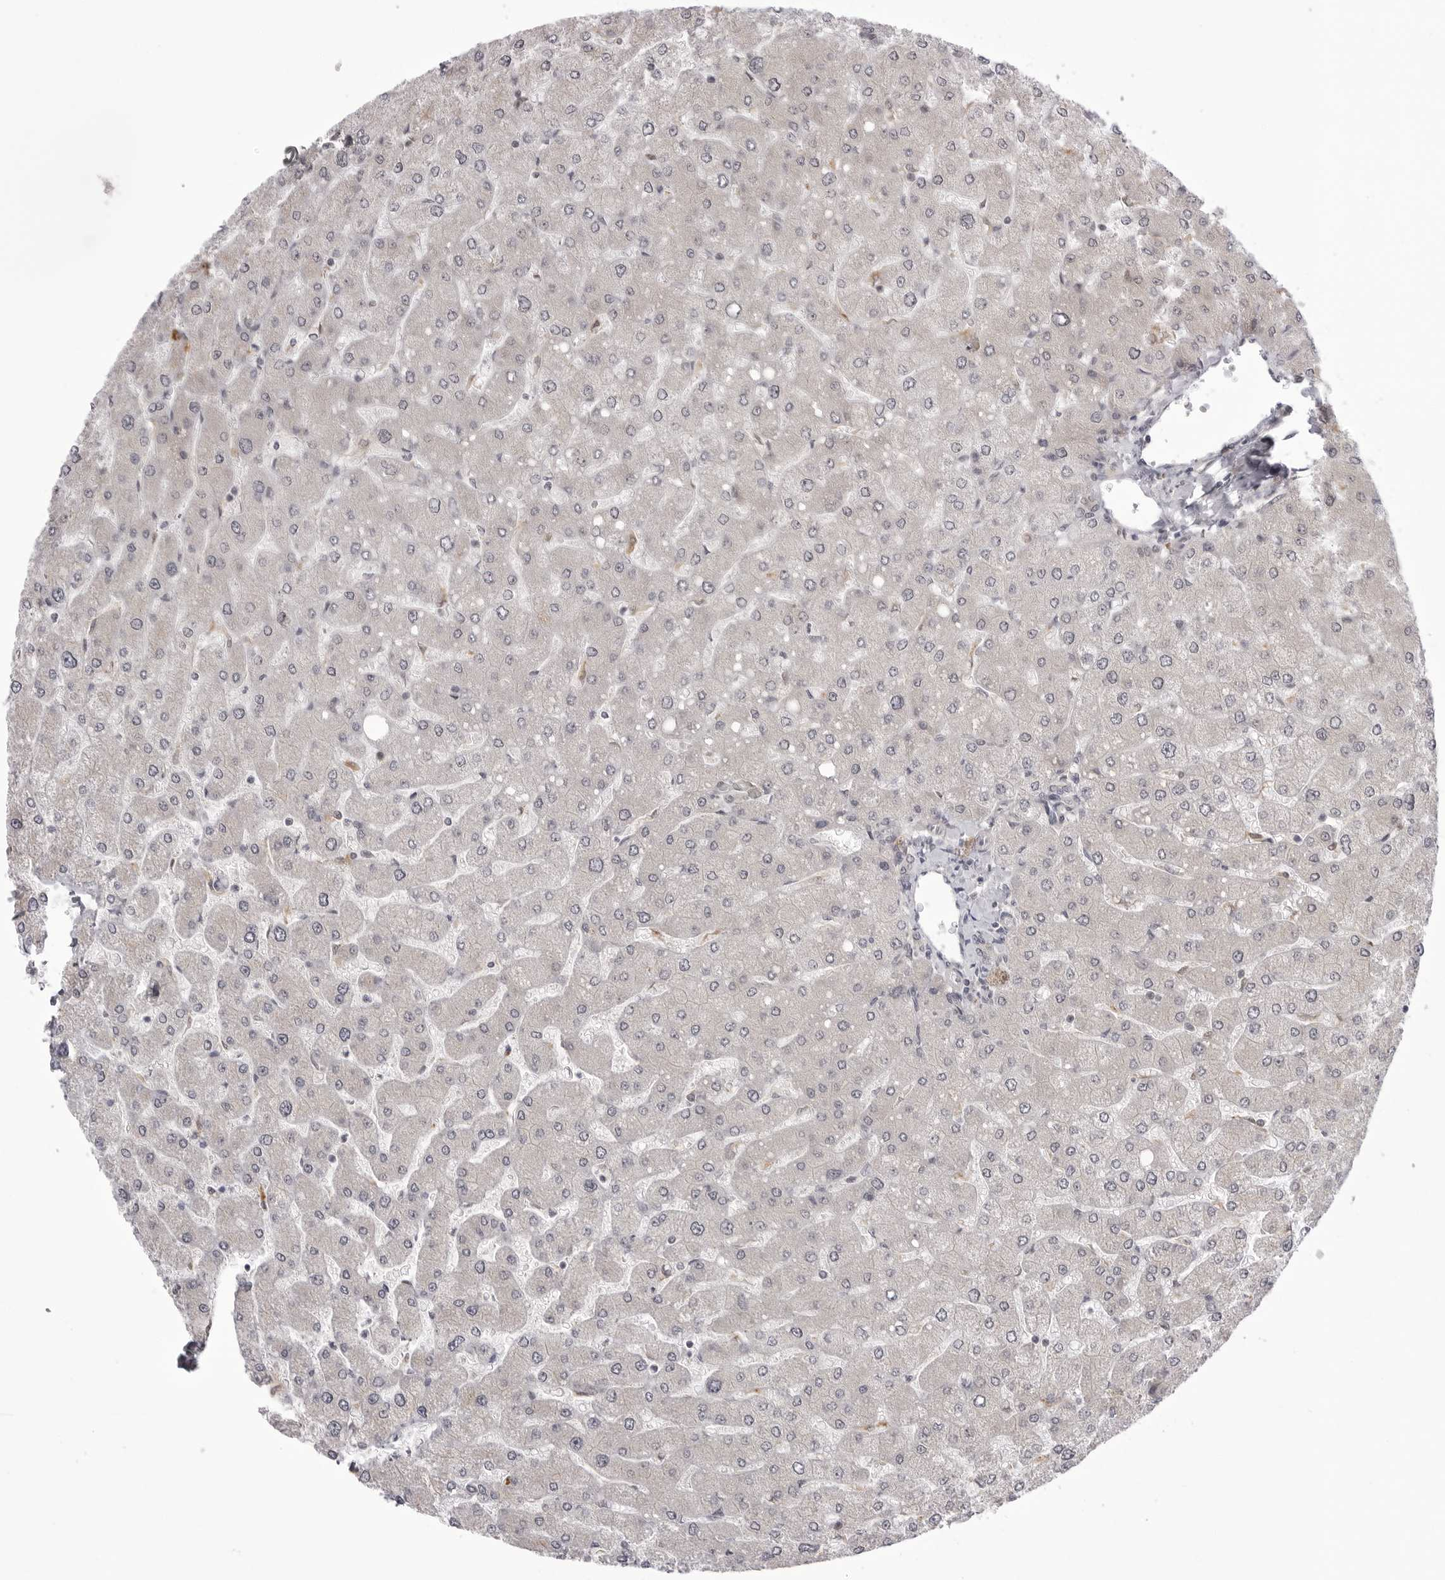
{"staining": {"intensity": "weak", "quantity": "<25%", "location": "cytoplasmic/membranous"}, "tissue": "liver", "cell_type": "Cholangiocytes", "image_type": "normal", "snomed": [{"axis": "morphology", "description": "Normal tissue, NOS"}, {"axis": "topography", "description": "Liver"}], "caption": "The immunohistochemistry (IHC) image has no significant expression in cholangiocytes of liver. The staining is performed using DAB brown chromogen with nuclei counter-stained in using hematoxylin.", "gene": "PTK2B", "patient": {"sex": "male", "age": 55}}